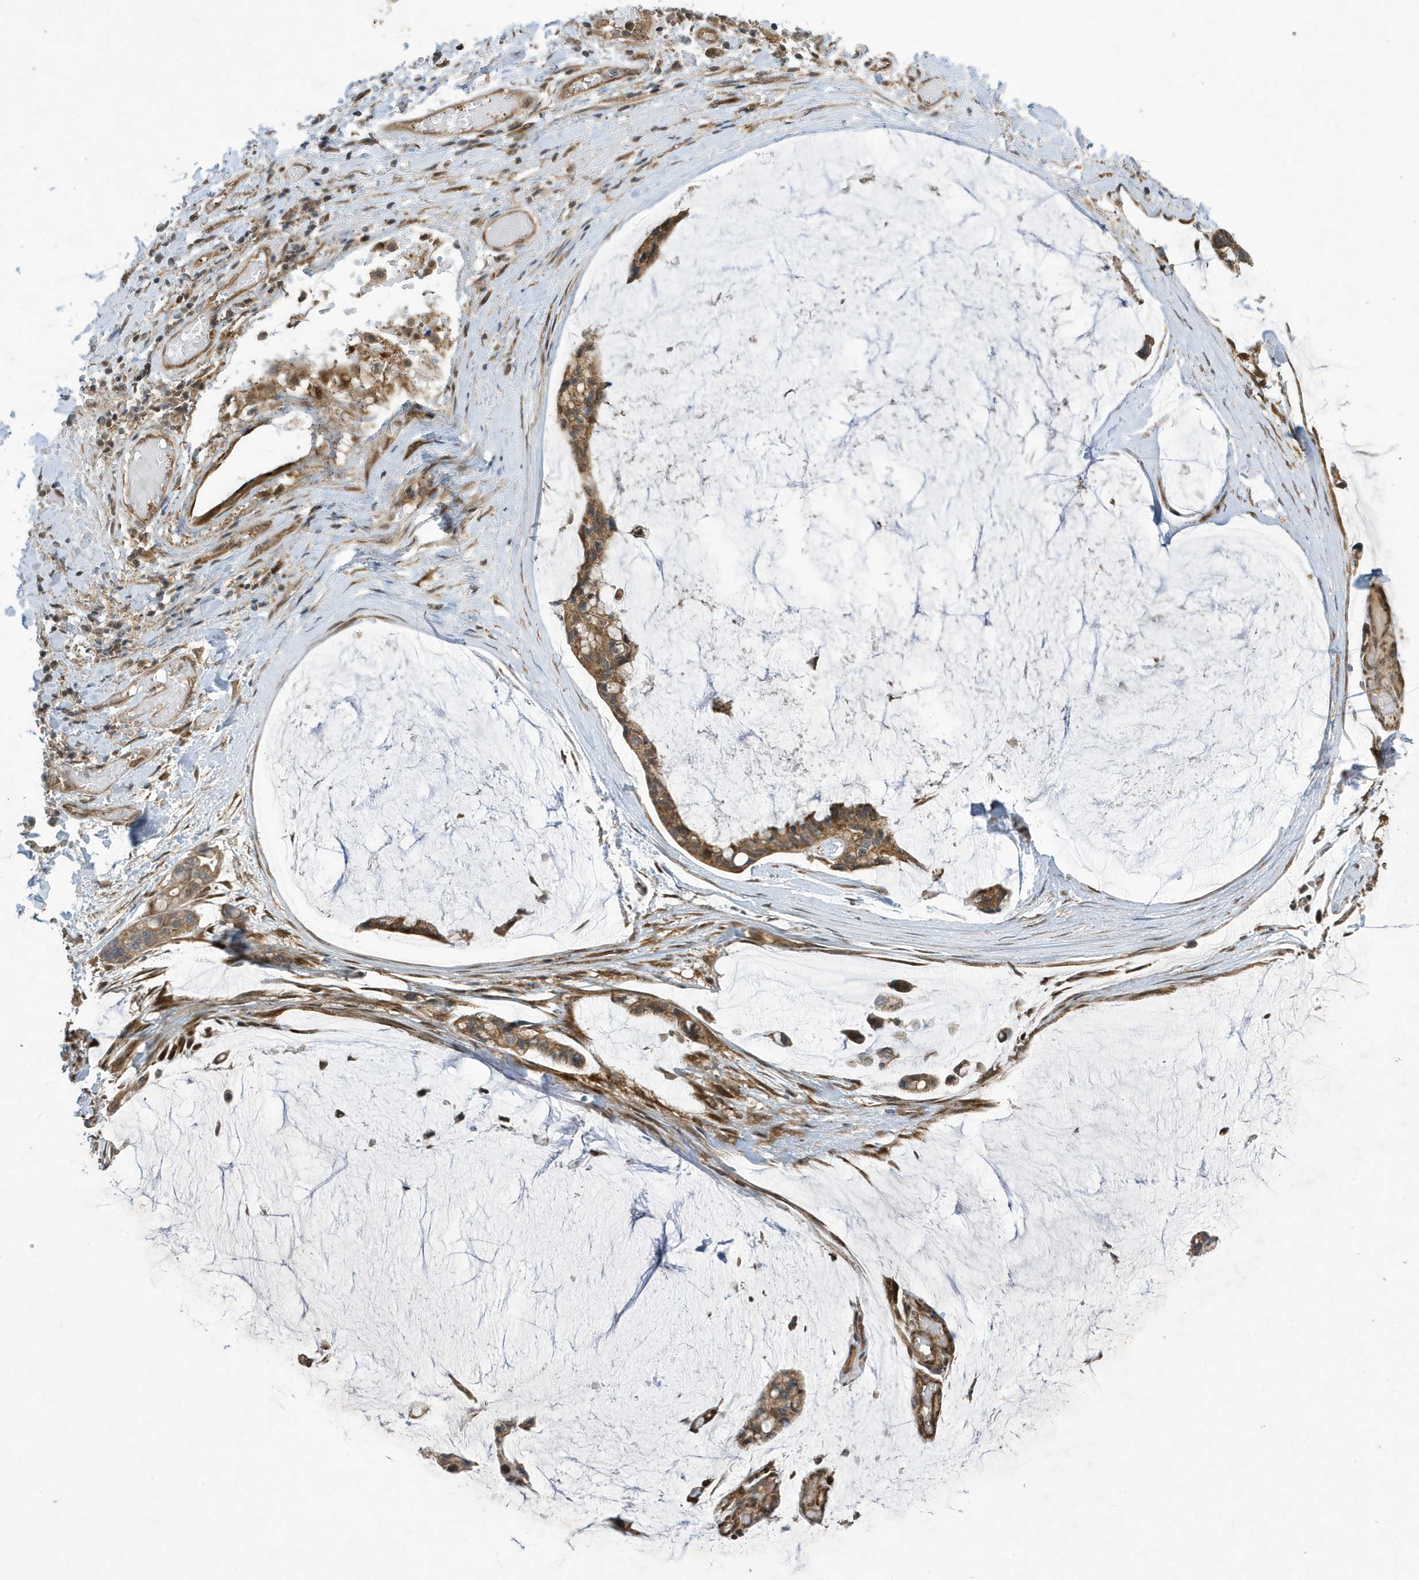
{"staining": {"intensity": "moderate", "quantity": ">75%", "location": "cytoplasmic/membranous"}, "tissue": "ovarian cancer", "cell_type": "Tumor cells", "image_type": "cancer", "snomed": [{"axis": "morphology", "description": "Cystadenocarcinoma, mucinous, NOS"}, {"axis": "topography", "description": "Ovary"}], "caption": "Brown immunohistochemical staining in ovarian cancer (mucinous cystadenocarcinoma) reveals moderate cytoplasmic/membranous staining in approximately >75% of tumor cells.", "gene": "NCOA7", "patient": {"sex": "female", "age": 39}}